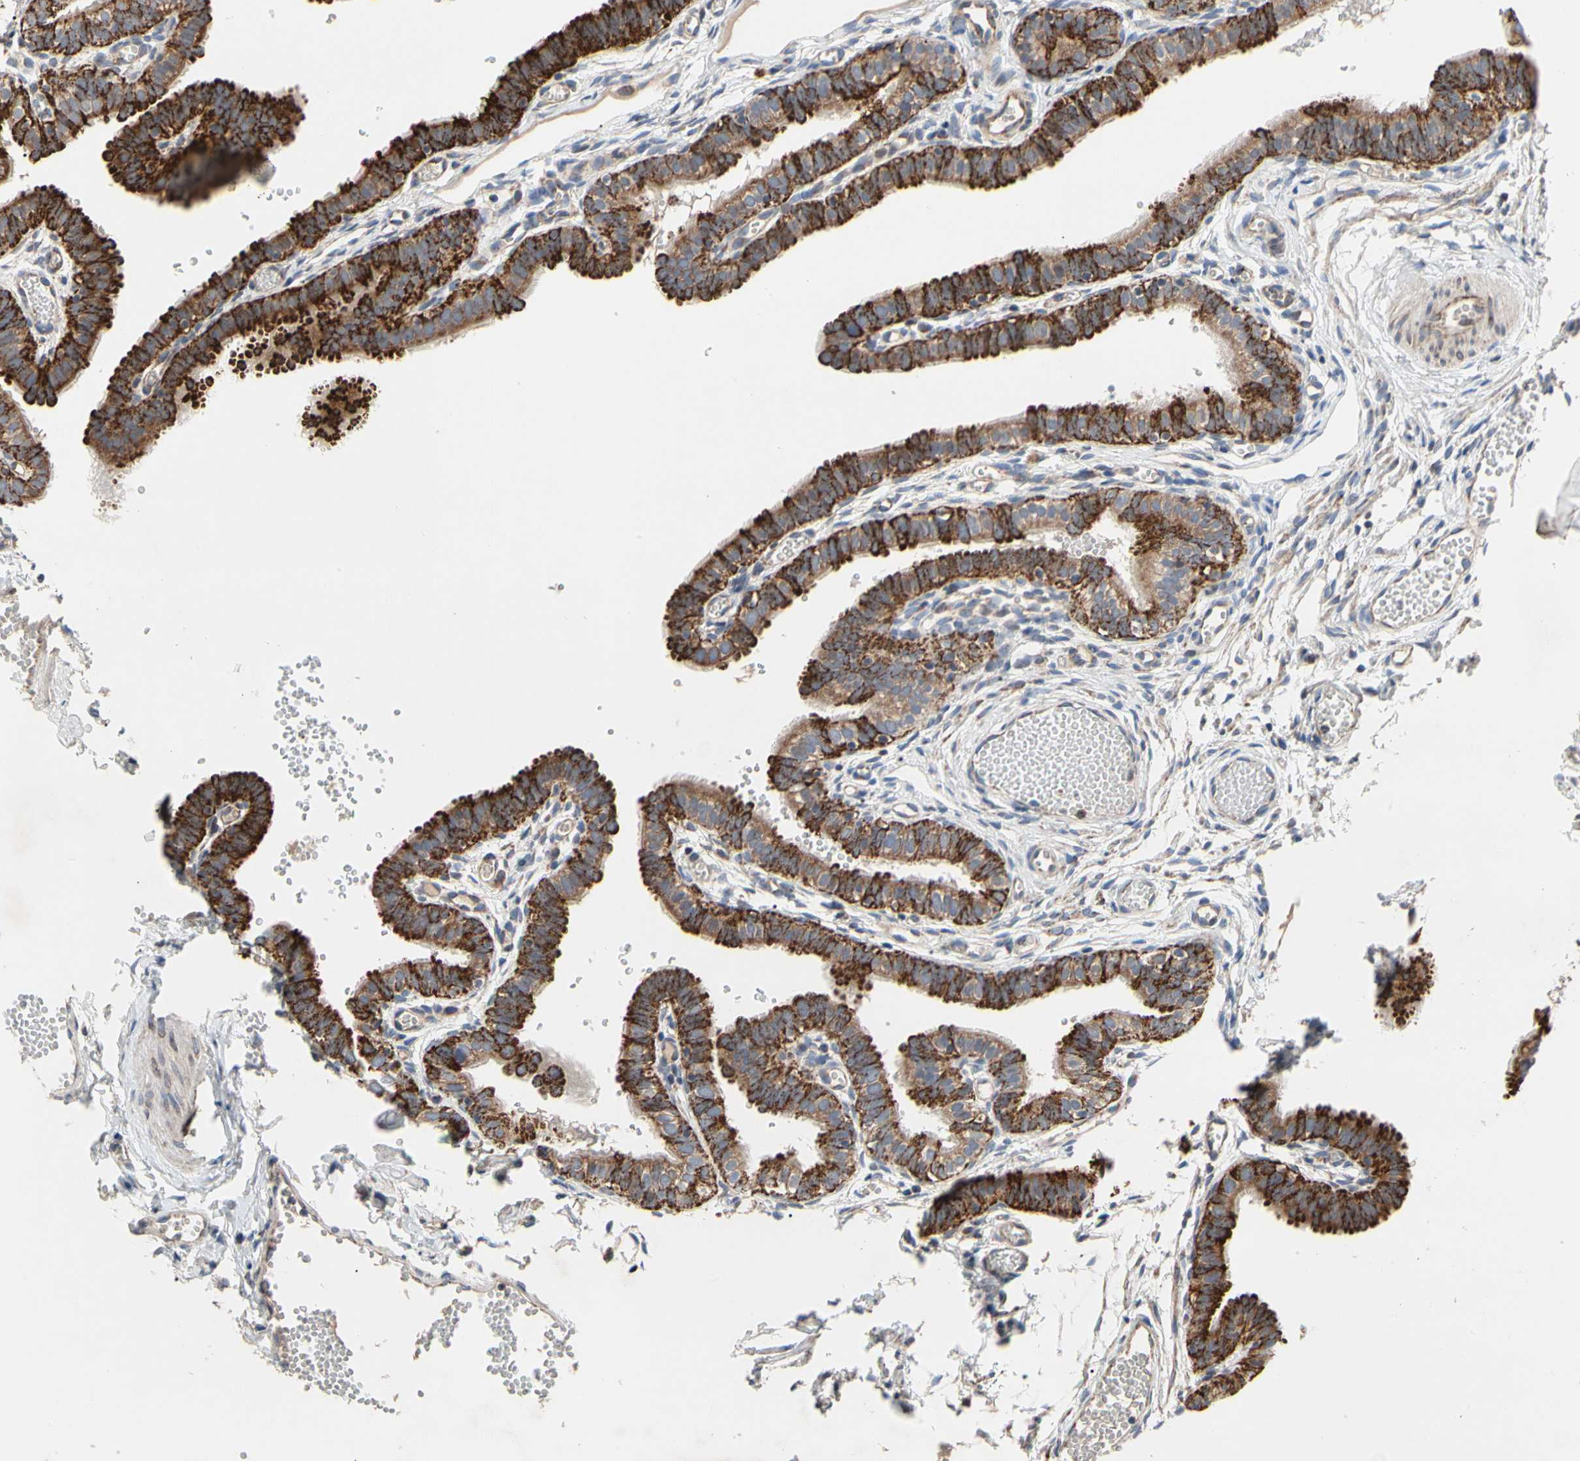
{"staining": {"intensity": "strong", "quantity": ">75%", "location": "cytoplasmic/membranous"}, "tissue": "fallopian tube", "cell_type": "Glandular cells", "image_type": "normal", "snomed": [{"axis": "morphology", "description": "Normal tissue, NOS"}, {"axis": "topography", "description": "Fallopian tube"}, {"axis": "topography", "description": "Placenta"}], "caption": "Protein staining by immunohistochemistry displays strong cytoplasmic/membranous staining in approximately >75% of glandular cells in benign fallopian tube.", "gene": "GPD2", "patient": {"sex": "female", "age": 34}}